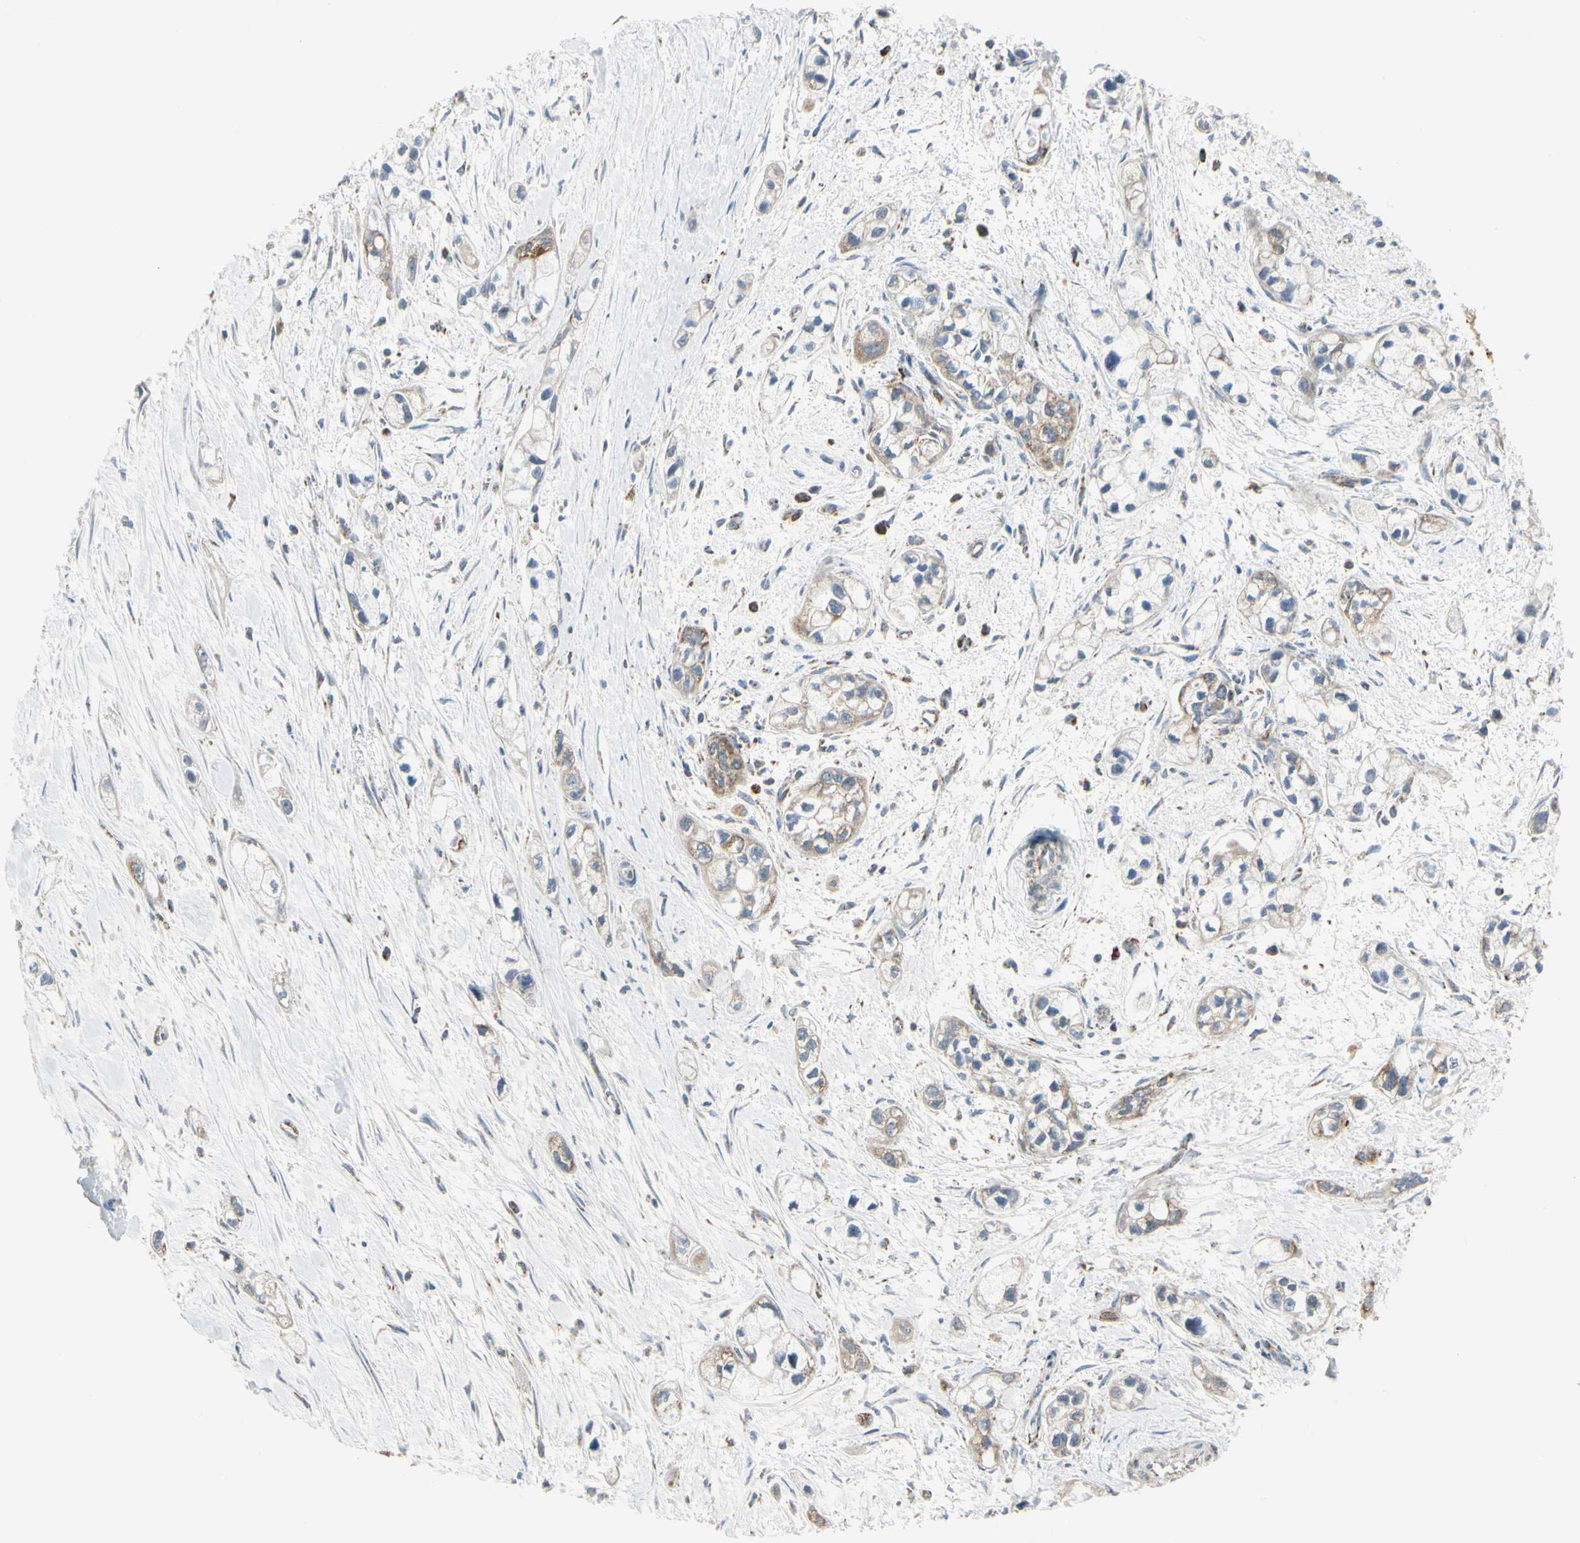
{"staining": {"intensity": "moderate", "quantity": "25%-75%", "location": "cytoplasmic/membranous"}, "tissue": "pancreatic cancer", "cell_type": "Tumor cells", "image_type": "cancer", "snomed": [{"axis": "morphology", "description": "Adenocarcinoma, NOS"}, {"axis": "topography", "description": "Pancreas"}], "caption": "Protein staining displays moderate cytoplasmic/membranous positivity in about 25%-75% of tumor cells in pancreatic adenocarcinoma. (IHC, brightfield microscopy, high magnification).", "gene": "ANKS6", "patient": {"sex": "male", "age": 74}}